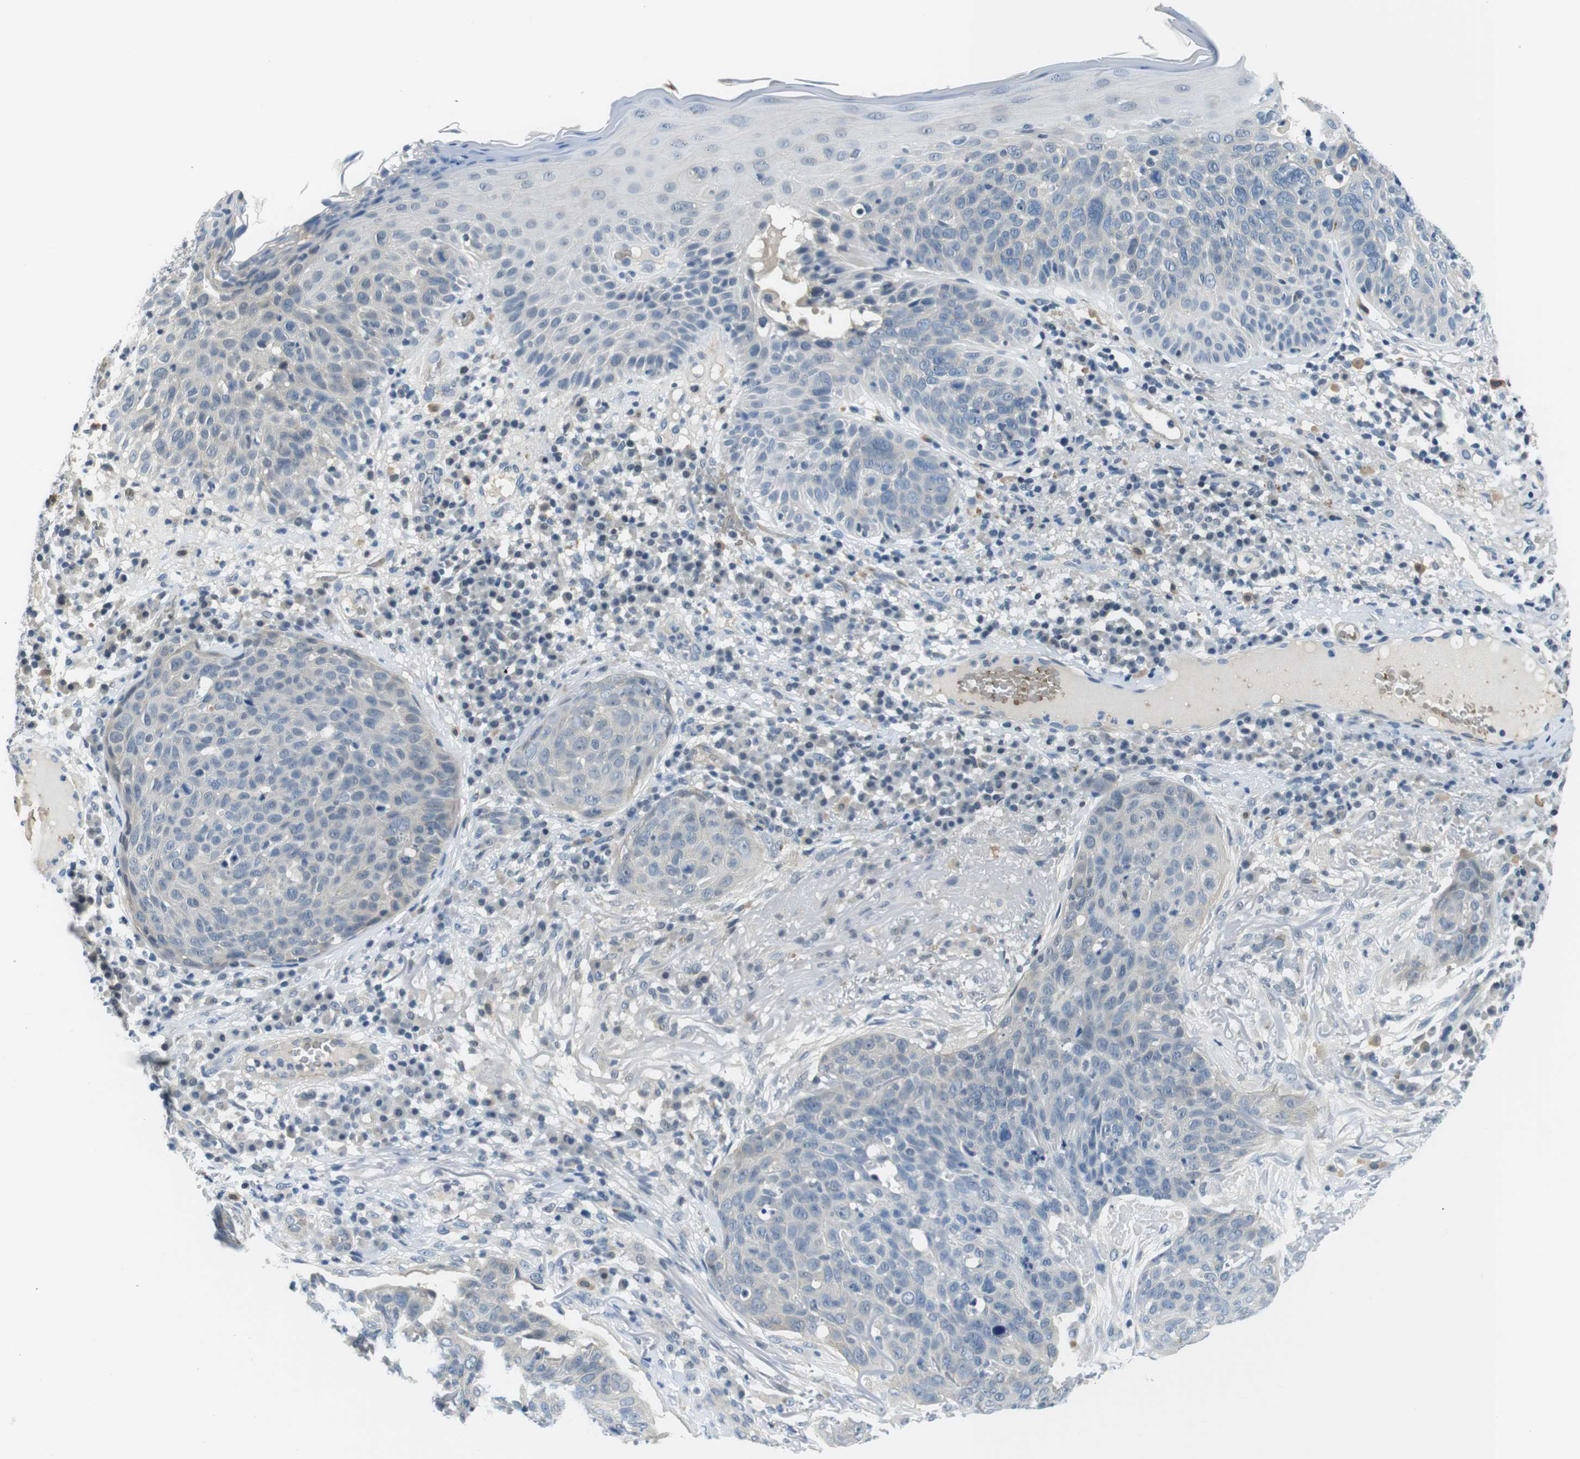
{"staining": {"intensity": "negative", "quantity": "none", "location": "none"}, "tissue": "skin cancer", "cell_type": "Tumor cells", "image_type": "cancer", "snomed": [{"axis": "morphology", "description": "Squamous cell carcinoma in situ, NOS"}, {"axis": "morphology", "description": "Squamous cell carcinoma, NOS"}, {"axis": "topography", "description": "Skin"}], "caption": "Tumor cells show no significant positivity in squamous cell carcinoma (skin).", "gene": "WSCD1", "patient": {"sex": "male", "age": 93}}